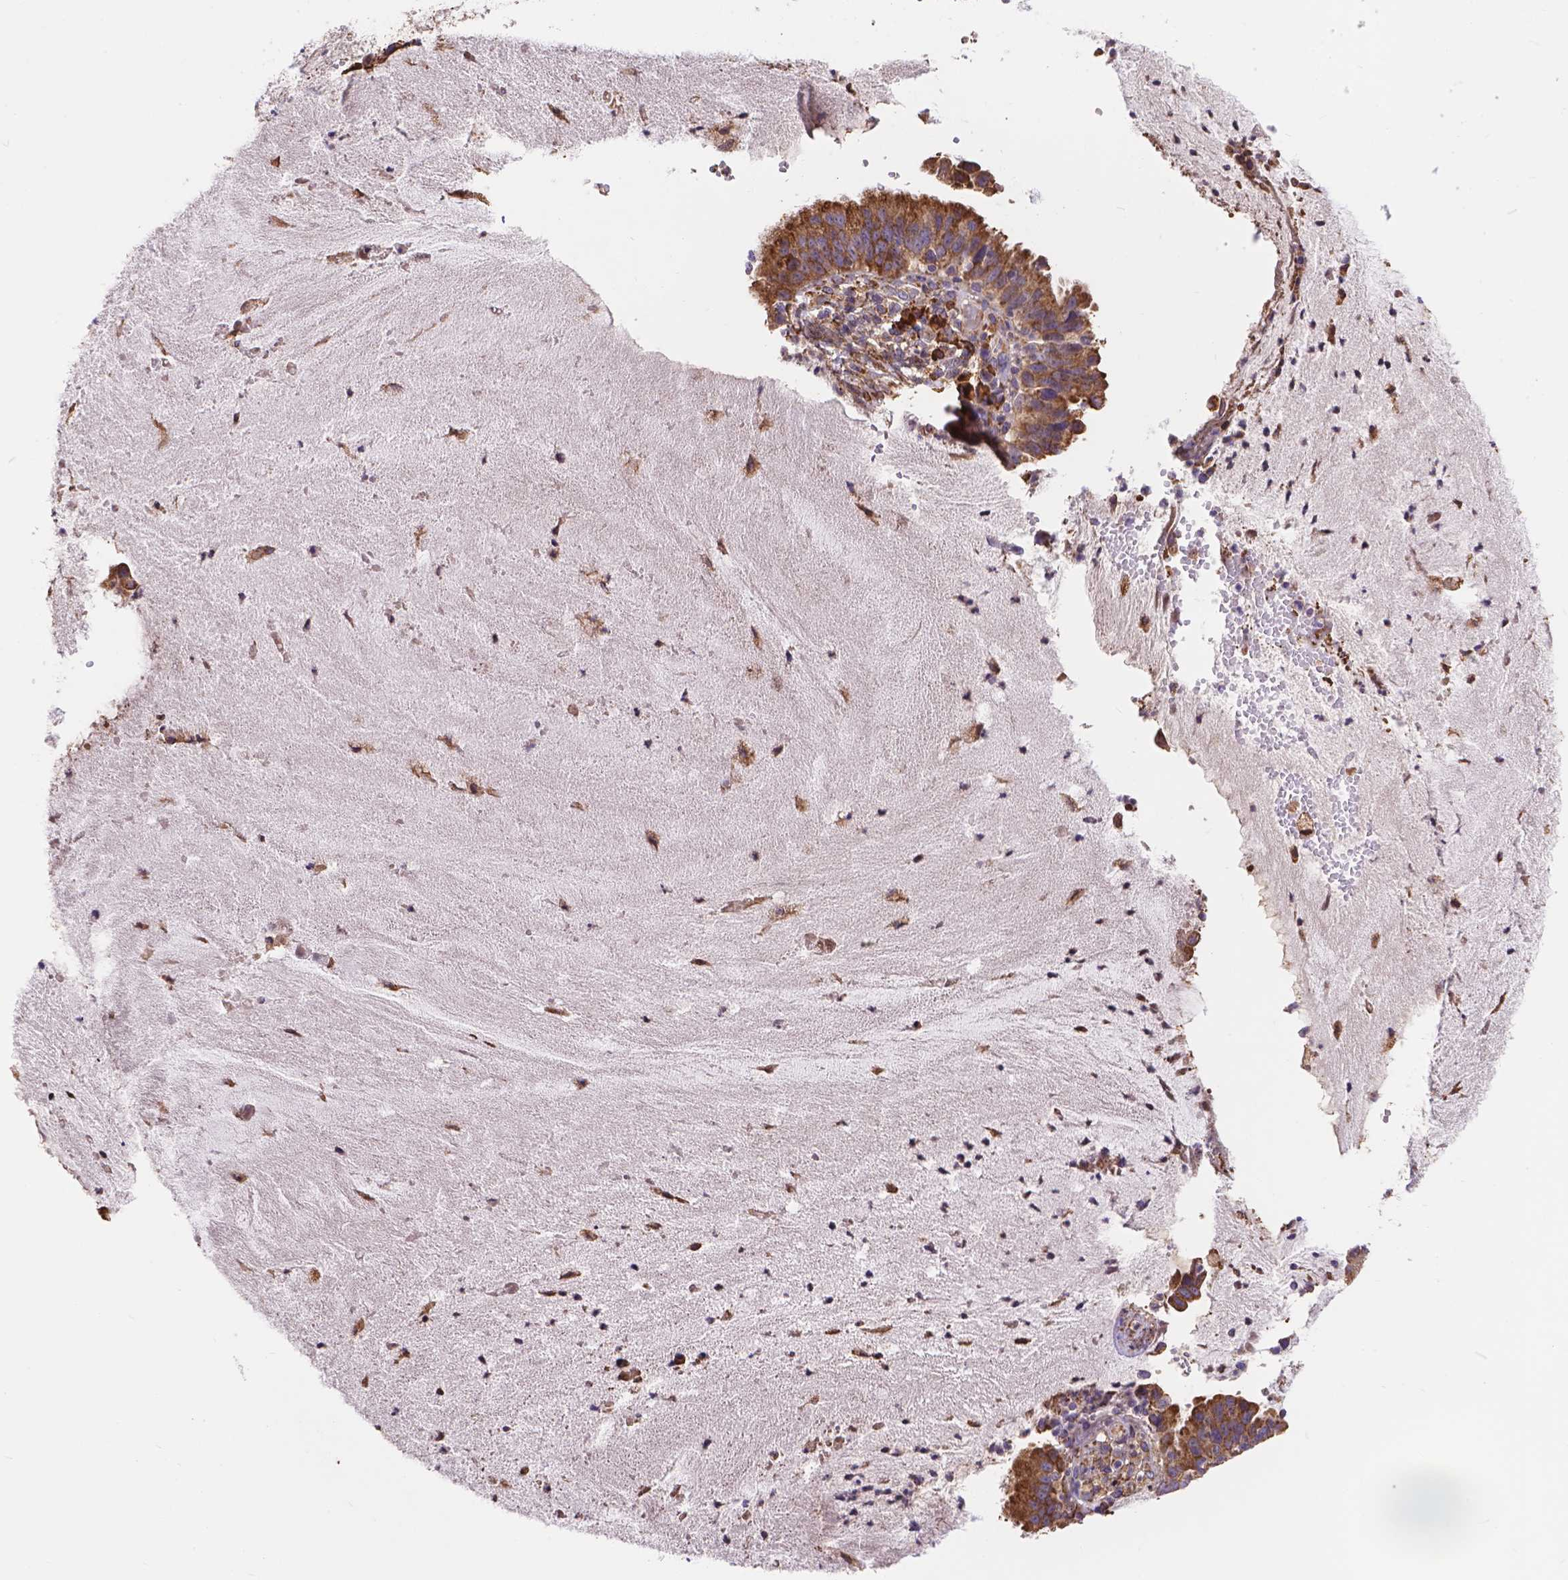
{"staining": {"intensity": "moderate", "quantity": ">75%", "location": "cytoplasmic/membranous"}, "tissue": "cervical cancer", "cell_type": "Tumor cells", "image_type": "cancer", "snomed": [{"axis": "morphology", "description": "Adenocarcinoma, NOS"}, {"axis": "topography", "description": "Cervix"}], "caption": "IHC image of human cervical cancer (adenocarcinoma) stained for a protein (brown), which exhibits medium levels of moderate cytoplasmic/membranous staining in about >75% of tumor cells.", "gene": "IPO11", "patient": {"sex": "female", "age": 34}}